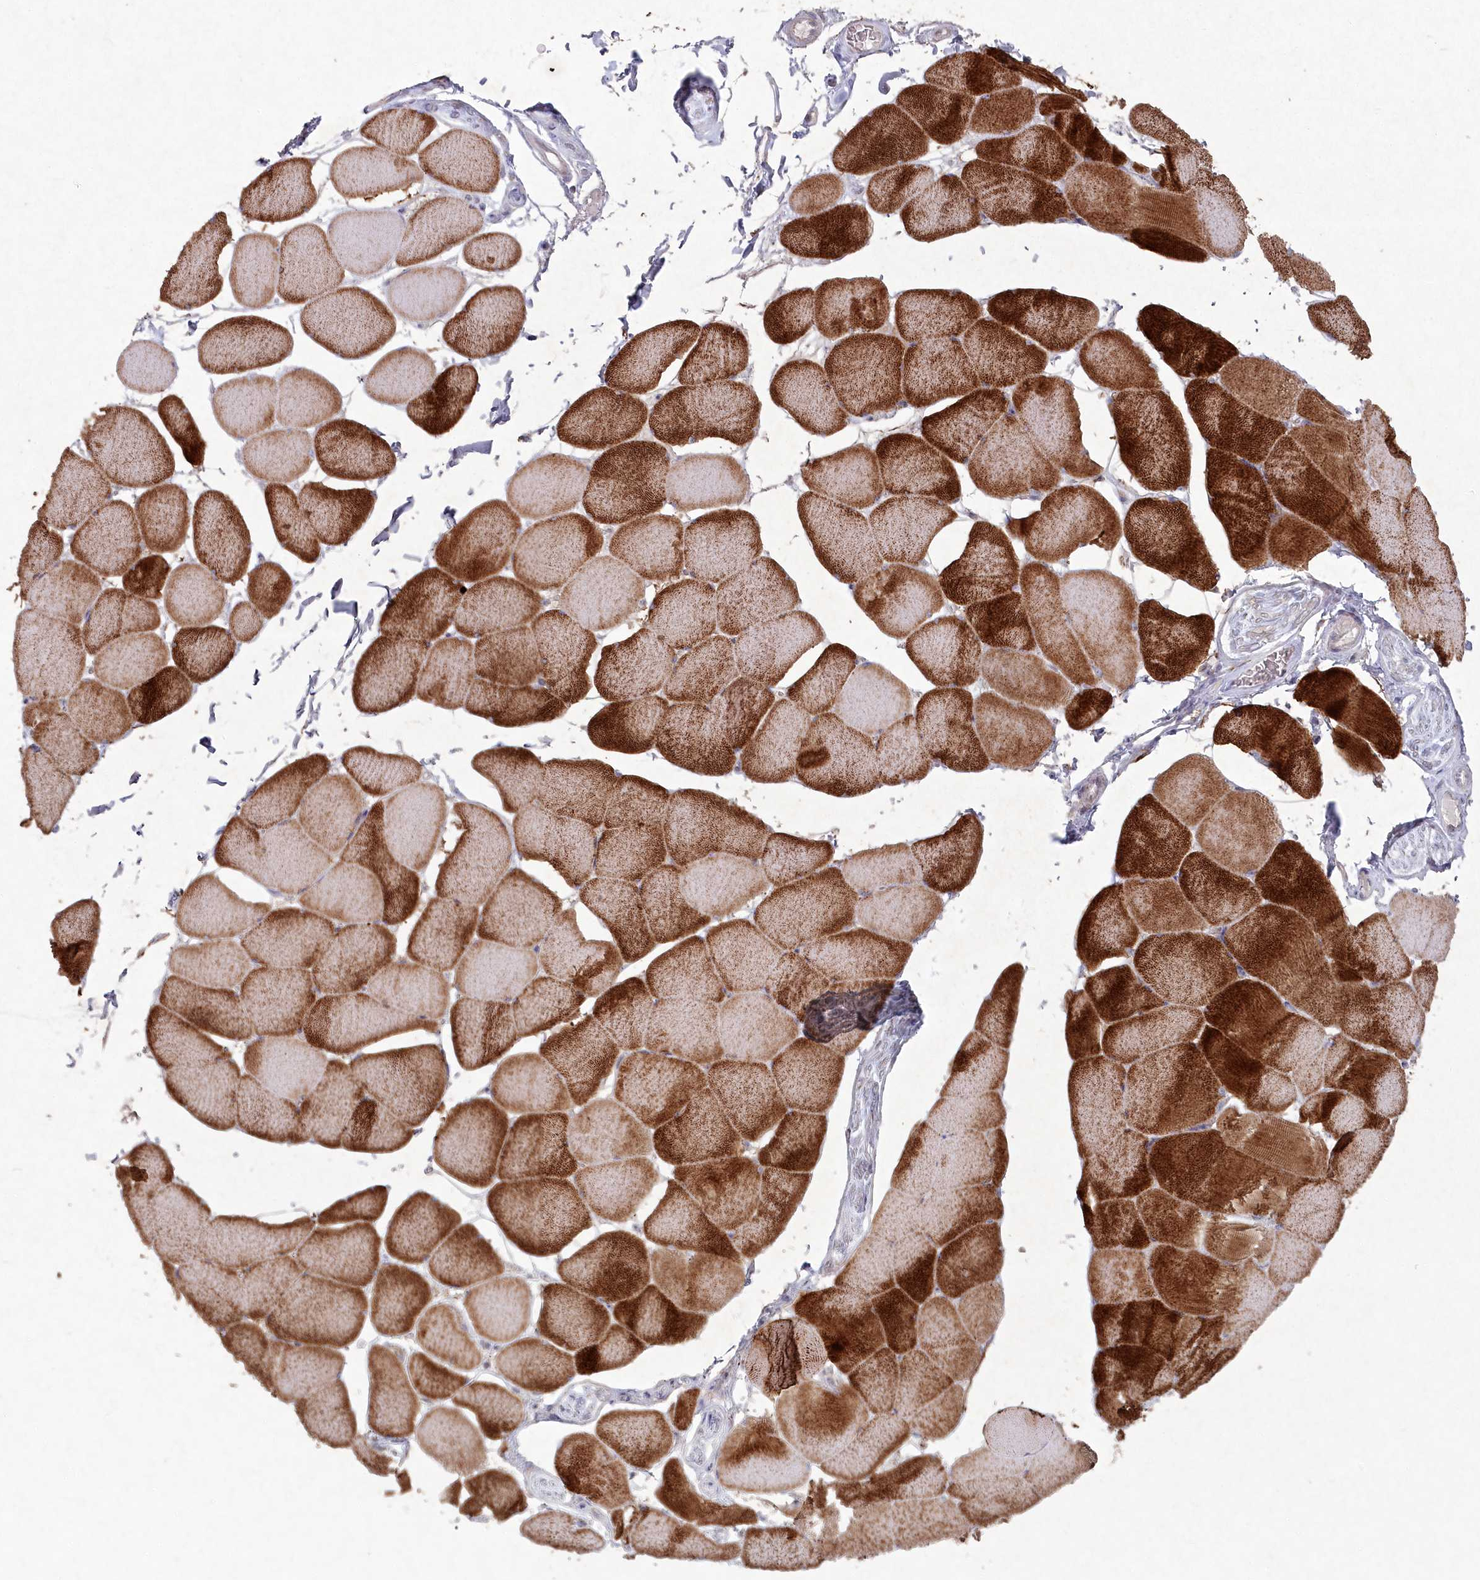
{"staining": {"intensity": "strong", "quantity": "25%-75%", "location": "cytoplasmic/membranous"}, "tissue": "skeletal muscle", "cell_type": "Myocytes", "image_type": "normal", "snomed": [{"axis": "morphology", "description": "Normal tissue, NOS"}, {"axis": "topography", "description": "Skeletal muscle"}], "caption": "Skeletal muscle stained with a brown dye reveals strong cytoplasmic/membranous positive staining in about 25%-75% of myocytes.", "gene": "TGFBRAP1", "patient": {"sex": "male", "age": 62}}